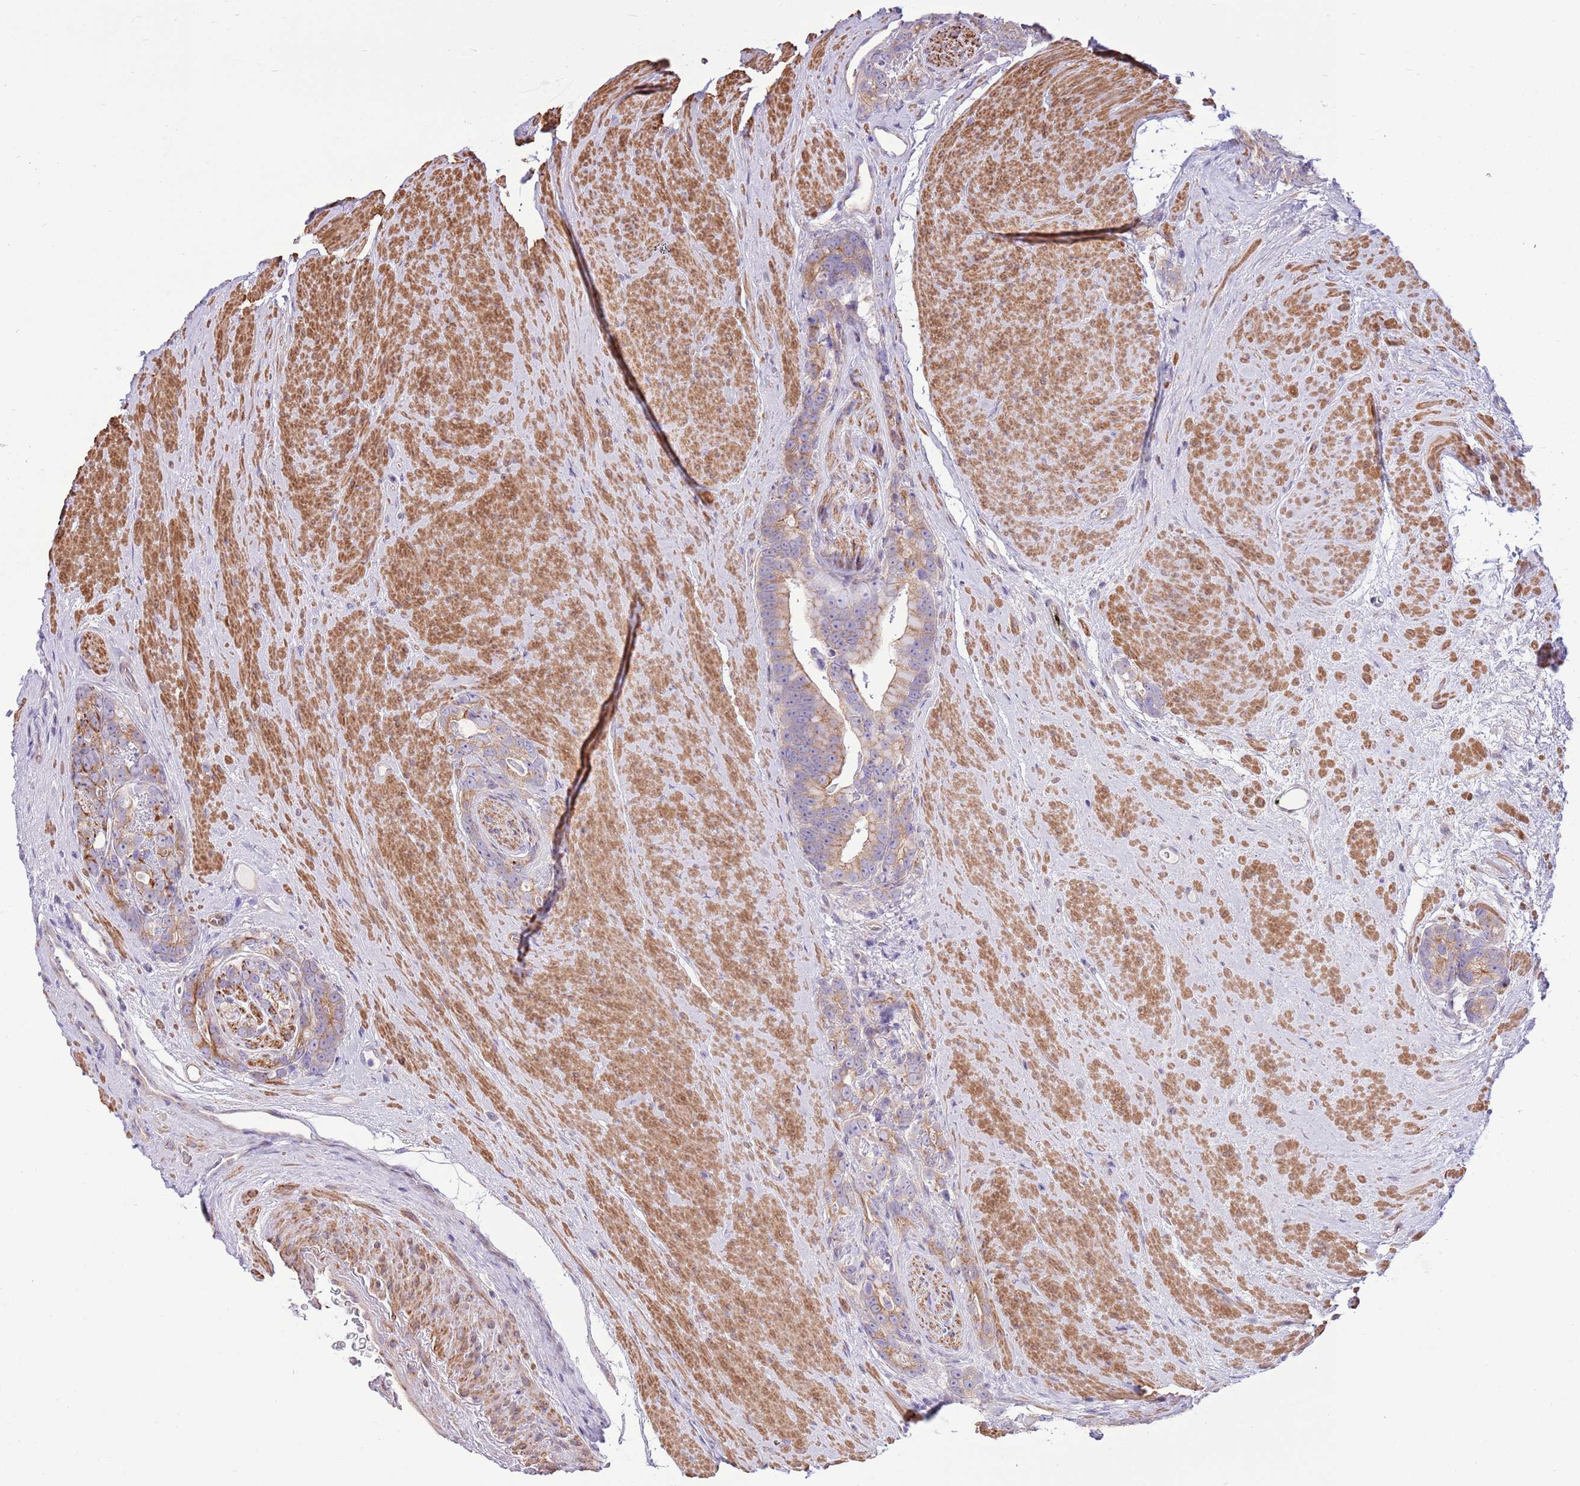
{"staining": {"intensity": "moderate", "quantity": "<25%", "location": "cytoplasmic/membranous"}, "tissue": "prostate cancer", "cell_type": "Tumor cells", "image_type": "cancer", "snomed": [{"axis": "morphology", "description": "Adenocarcinoma, High grade"}, {"axis": "topography", "description": "Prostate"}], "caption": "This is an image of immunohistochemistry staining of adenocarcinoma (high-grade) (prostate), which shows moderate expression in the cytoplasmic/membranous of tumor cells.", "gene": "ZC4H2", "patient": {"sex": "male", "age": 74}}